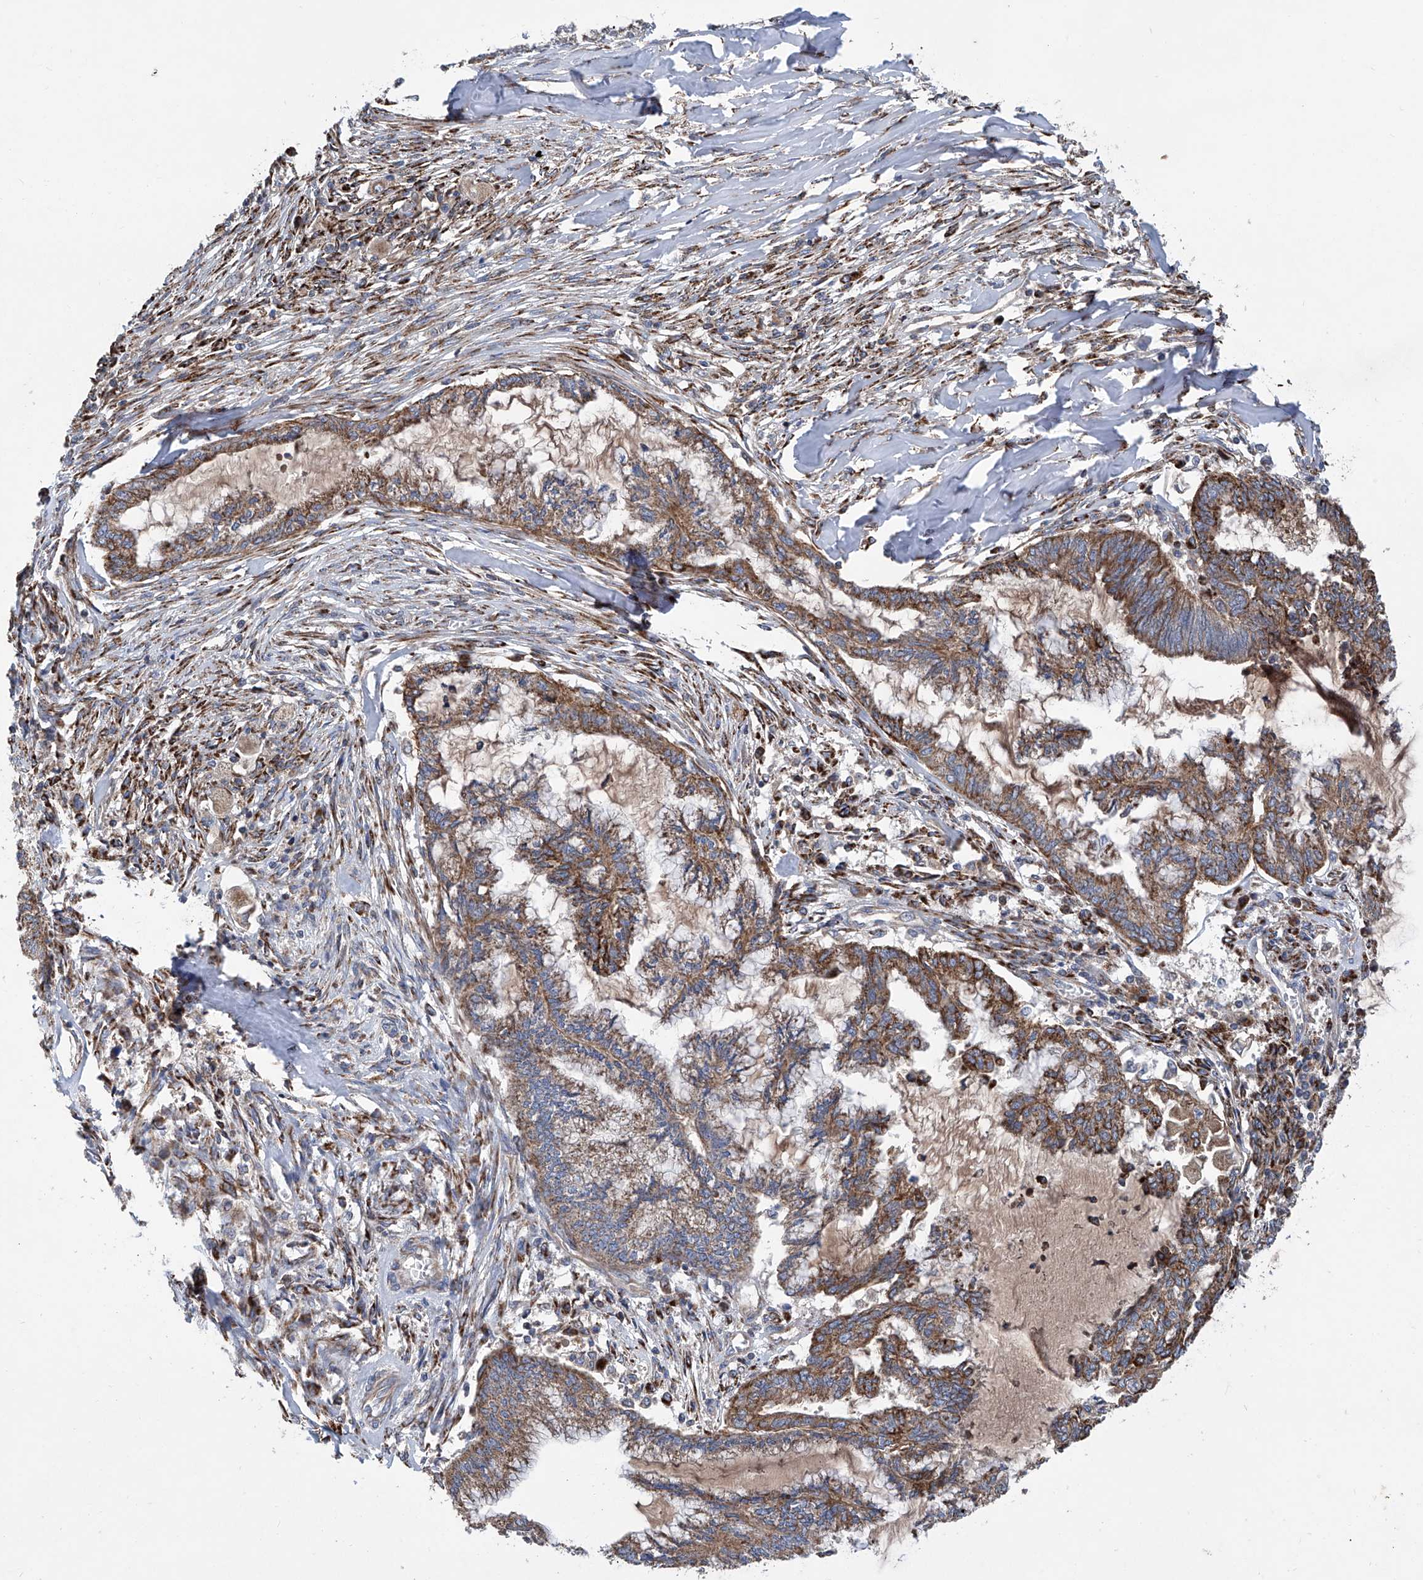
{"staining": {"intensity": "moderate", "quantity": ">75%", "location": "cytoplasmic/membranous"}, "tissue": "endometrial cancer", "cell_type": "Tumor cells", "image_type": "cancer", "snomed": [{"axis": "morphology", "description": "Adenocarcinoma, NOS"}, {"axis": "topography", "description": "Endometrium"}], "caption": "Immunohistochemistry (IHC) histopathology image of human adenocarcinoma (endometrial) stained for a protein (brown), which demonstrates medium levels of moderate cytoplasmic/membranous staining in about >75% of tumor cells.", "gene": "ASCC3", "patient": {"sex": "female", "age": 86}}